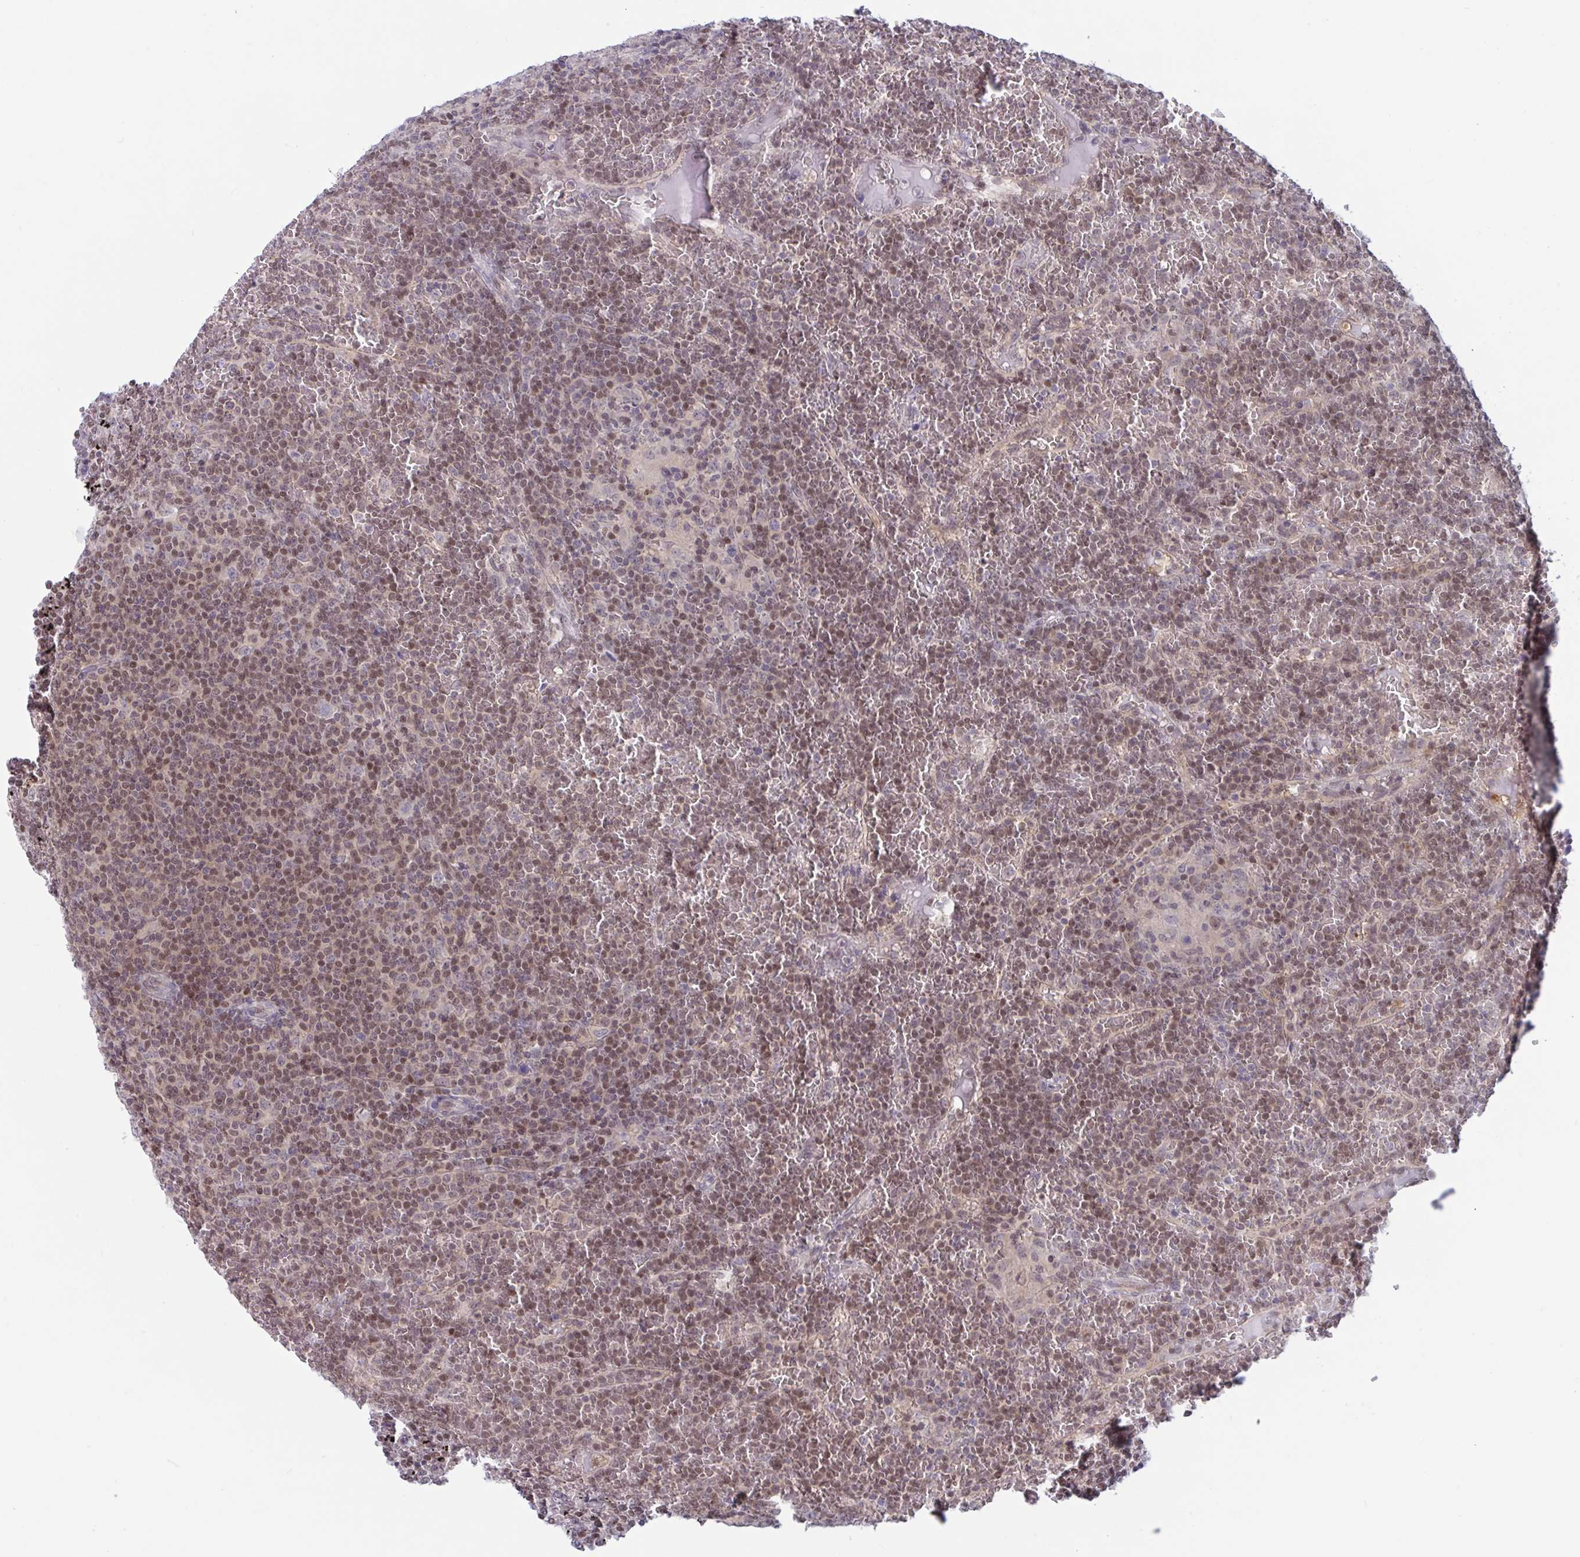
{"staining": {"intensity": "moderate", "quantity": ">75%", "location": "nuclear"}, "tissue": "lymphoma", "cell_type": "Tumor cells", "image_type": "cancer", "snomed": [{"axis": "morphology", "description": "Malignant lymphoma, non-Hodgkin's type, Low grade"}, {"axis": "topography", "description": "Spleen"}], "caption": "About >75% of tumor cells in human lymphoma show moderate nuclear protein positivity as visualized by brown immunohistochemical staining.", "gene": "TSN", "patient": {"sex": "female", "age": 19}}